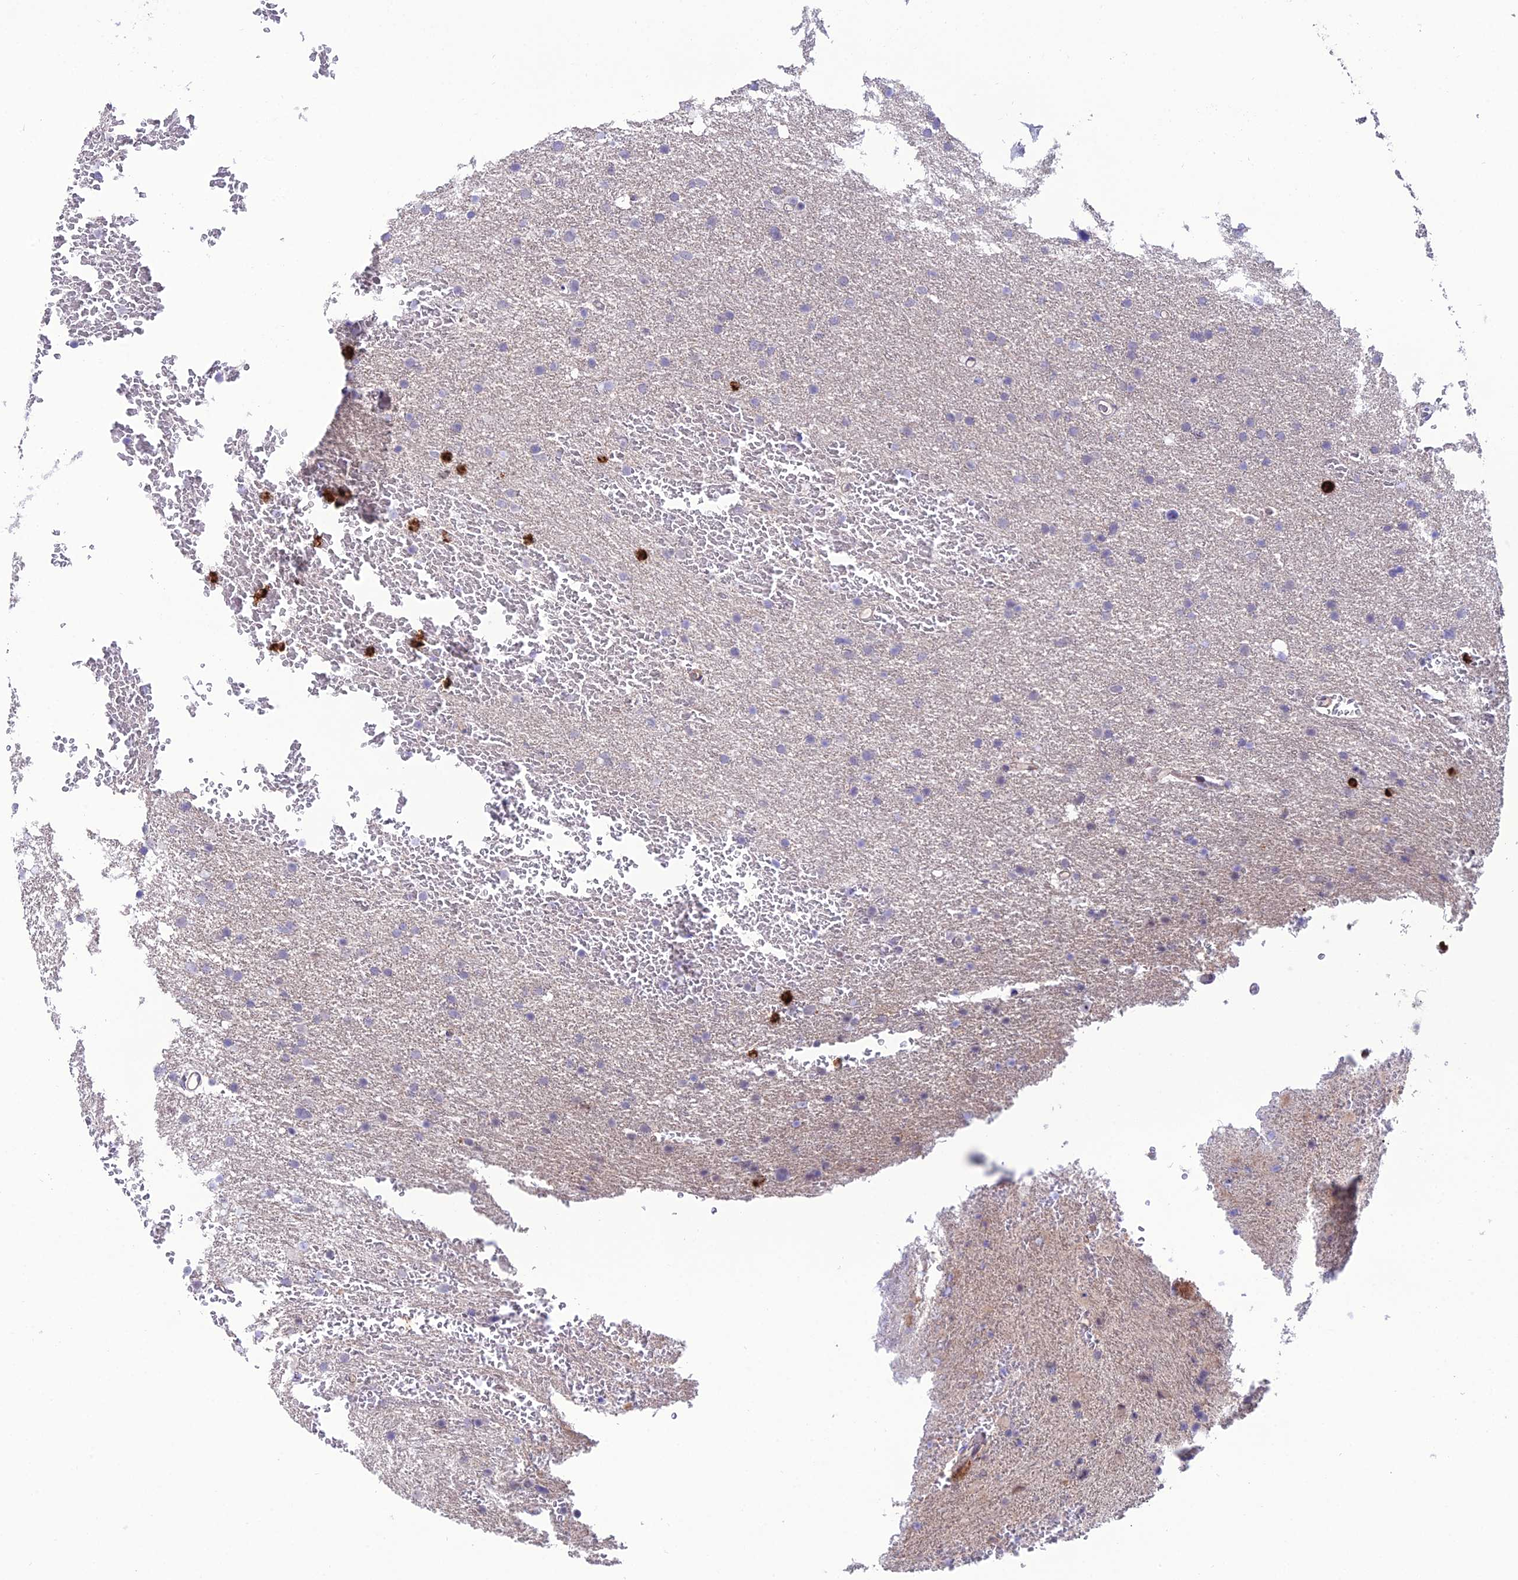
{"staining": {"intensity": "negative", "quantity": "none", "location": "none"}, "tissue": "glioma", "cell_type": "Tumor cells", "image_type": "cancer", "snomed": [{"axis": "morphology", "description": "Glioma, malignant, High grade"}, {"axis": "topography", "description": "Cerebral cortex"}], "caption": "IHC of human glioma exhibits no staining in tumor cells. (Stains: DAB immunohistochemistry (IHC) with hematoxylin counter stain, Microscopy: brightfield microscopy at high magnification).", "gene": "COL6A6", "patient": {"sex": "female", "age": 36}}